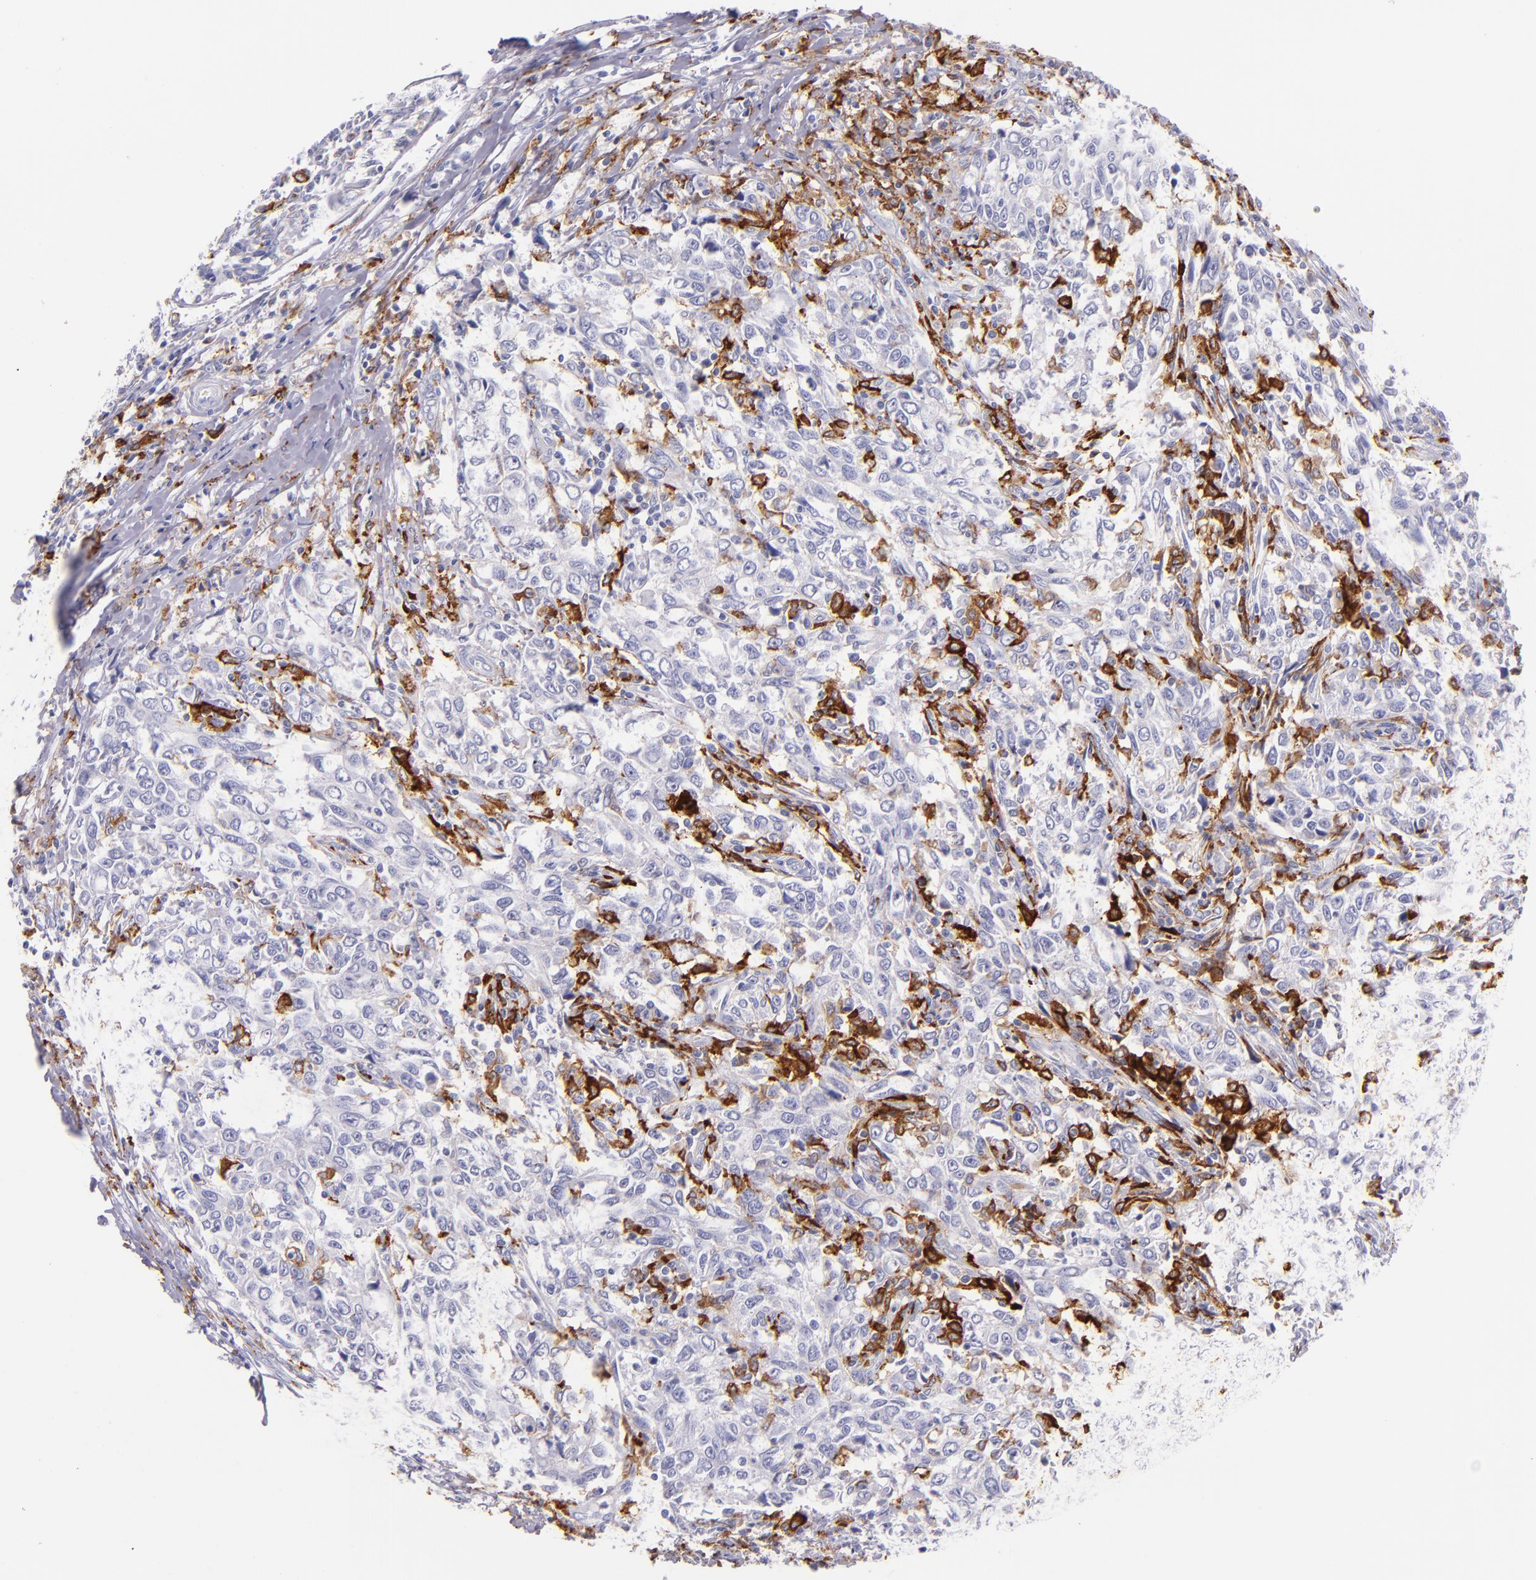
{"staining": {"intensity": "negative", "quantity": "none", "location": "none"}, "tissue": "breast cancer", "cell_type": "Tumor cells", "image_type": "cancer", "snomed": [{"axis": "morphology", "description": "Duct carcinoma"}, {"axis": "topography", "description": "Breast"}], "caption": "Immunohistochemical staining of breast cancer demonstrates no significant positivity in tumor cells.", "gene": "CD163", "patient": {"sex": "female", "age": 50}}